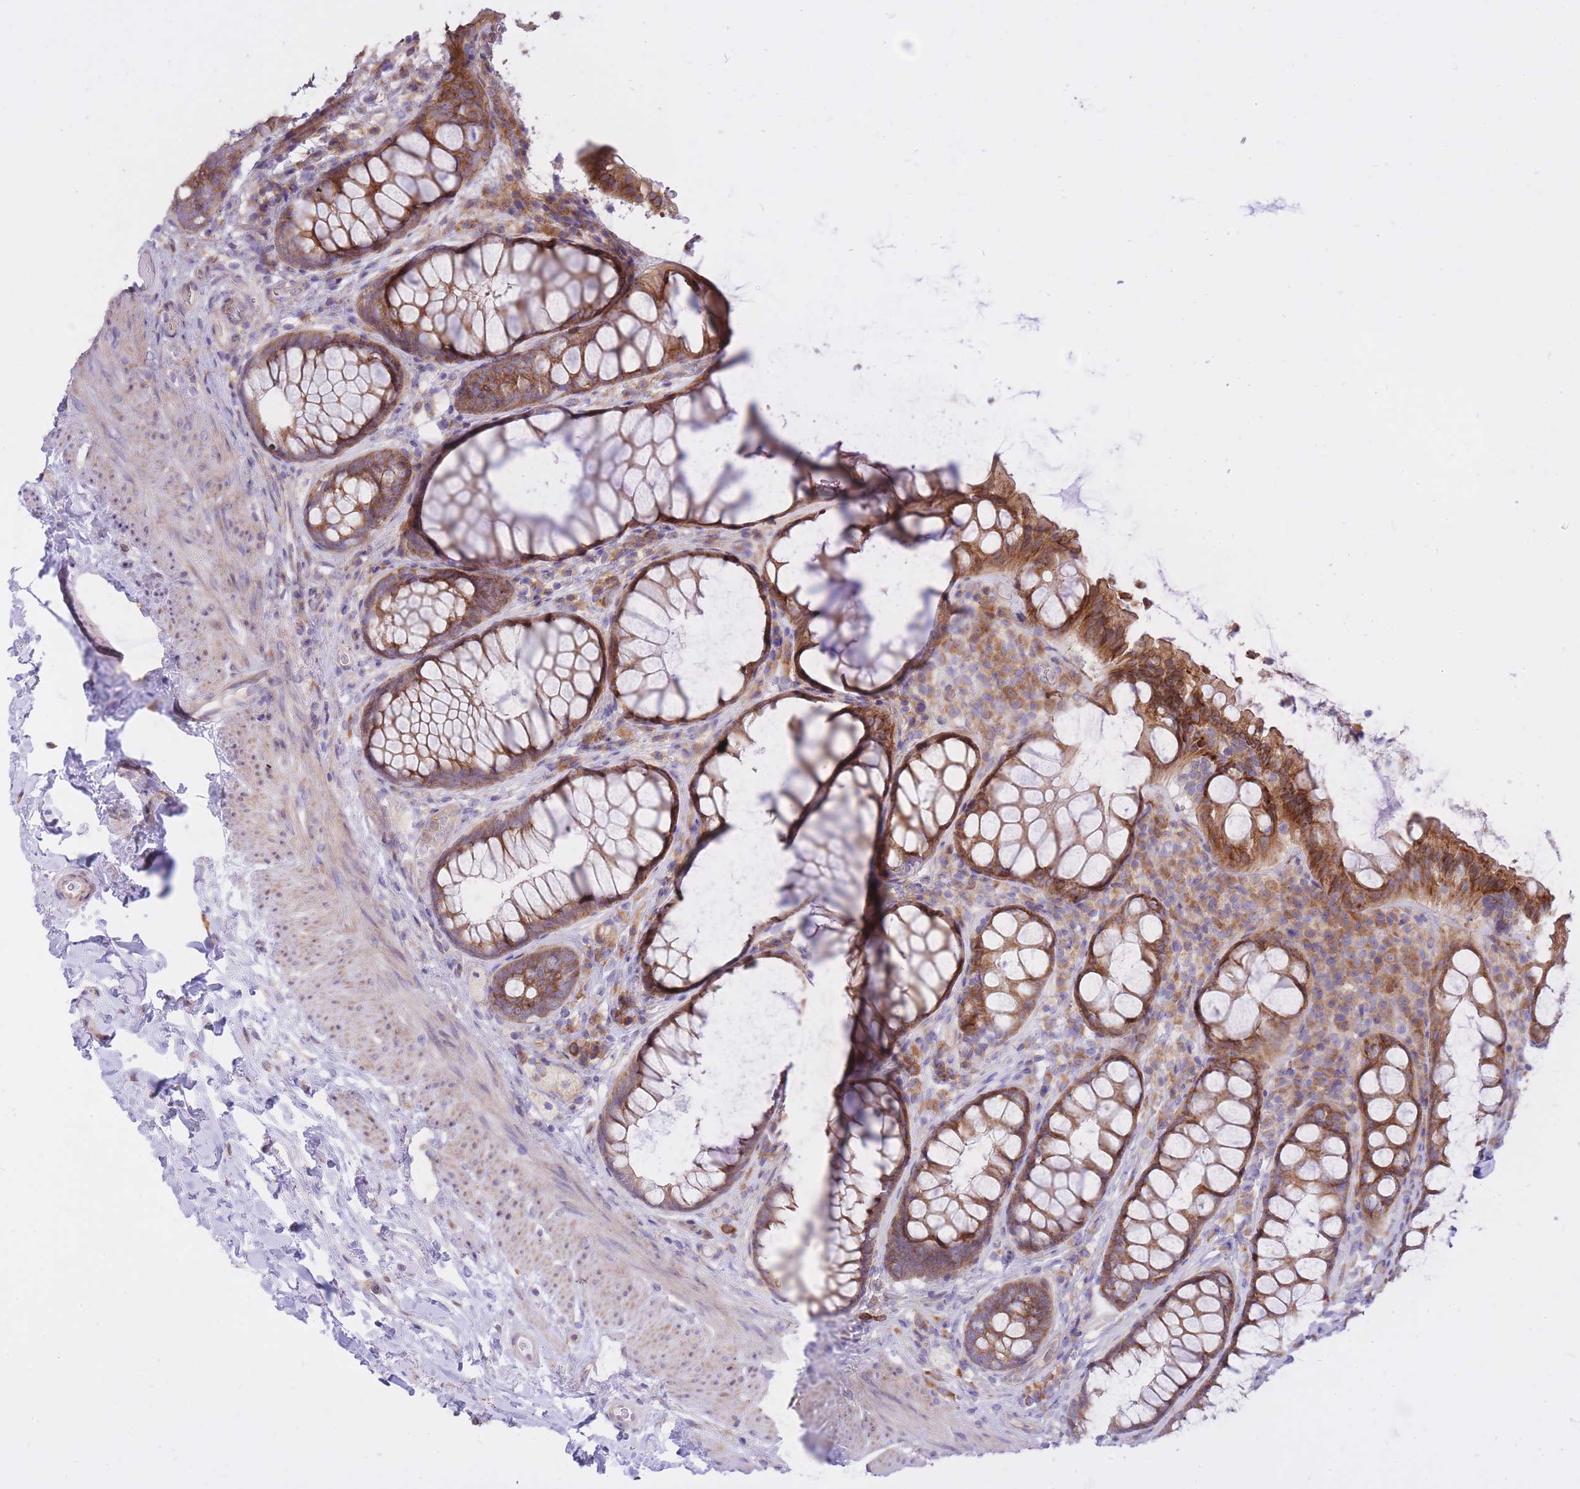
{"staining": {"intensity": "moderate", "quantity": ">75%", "location": "cytoplasmic/membranous"}, "tissue": "rectum", "cell_type": "Glandular cells", "image_type": "normal", "snomed": [{"axis": "morphology", "description": "Normal tissue, NOS"}, {"axis": "topography", "description": "Rectum"}, {"axis": "topography", "description": "Peripheral nerve tissue"}], "caption": "The micrograph shows a brown stain indicating the presence of a protein in the cytoplasmic/membranous of glandular cells in rectum.", "gene": "GBP7", "patient": {"sex": "female", "age": 69}}